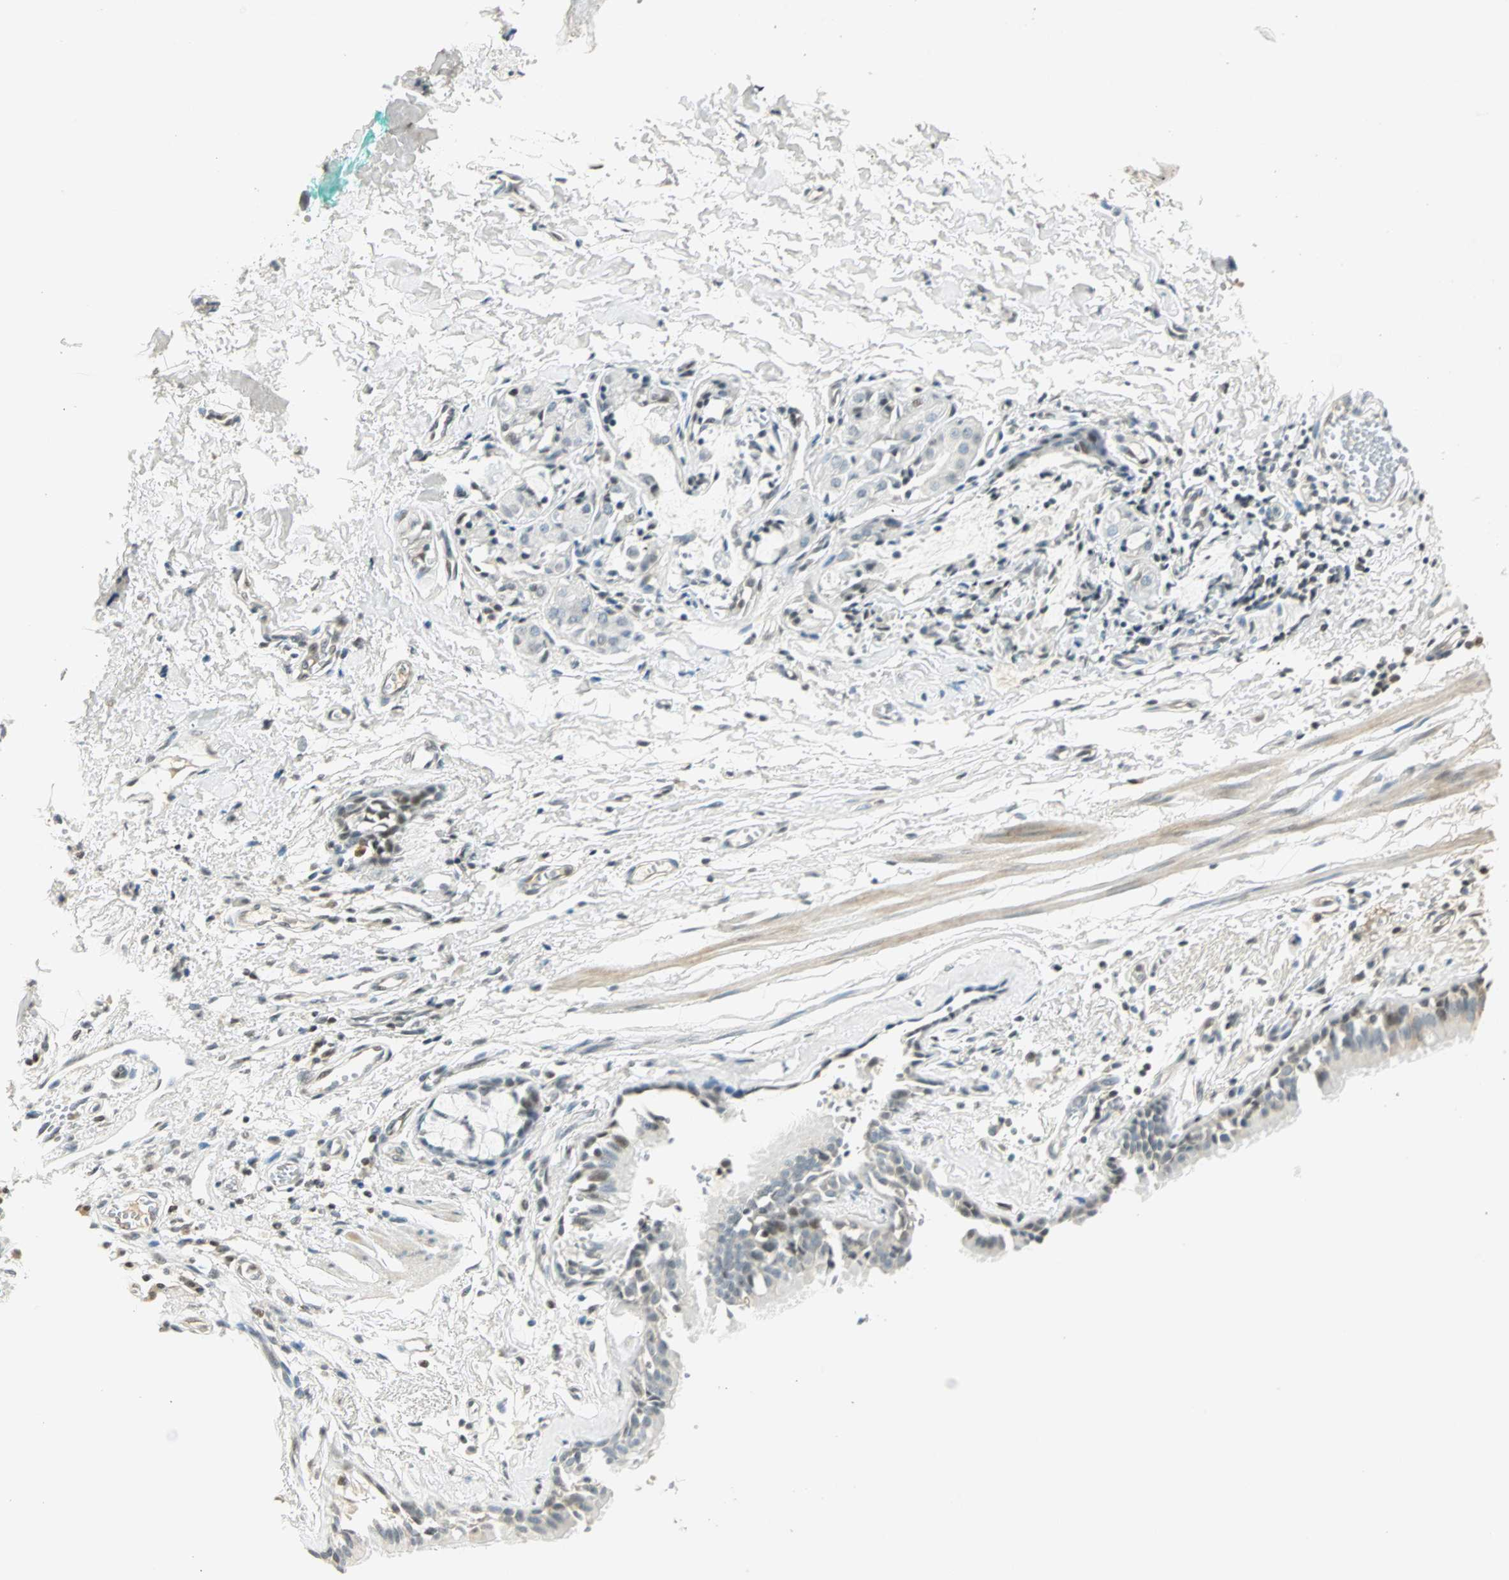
{"staining": {"intensity": "moderate", "quantity": "25%-75%", "location": "nuclear"}, "tissue": "bronchus", "cell_type": "Respiratory epithelial cells", "image_type": "normal", "snomed": [{"axis": "morphology", "description": "Normal tissue, NOS"}, {"axis": "topography", "description": "Bronchus"}, {"axis": "topography", "description": "Lung"}], "caption": "Immunohistochemistry (IHC) of normal human bronchus displays medium levels of moderate nuclear positivity in about 25%-75% of respiratory epithelial cells. The staining is performed using DAB brown chromogen to label protein expression. The nuclei are counter-stained blue using hematoxylin.", "gene": "SMAD3", "patient": {"sex": "female", "age": 56}}